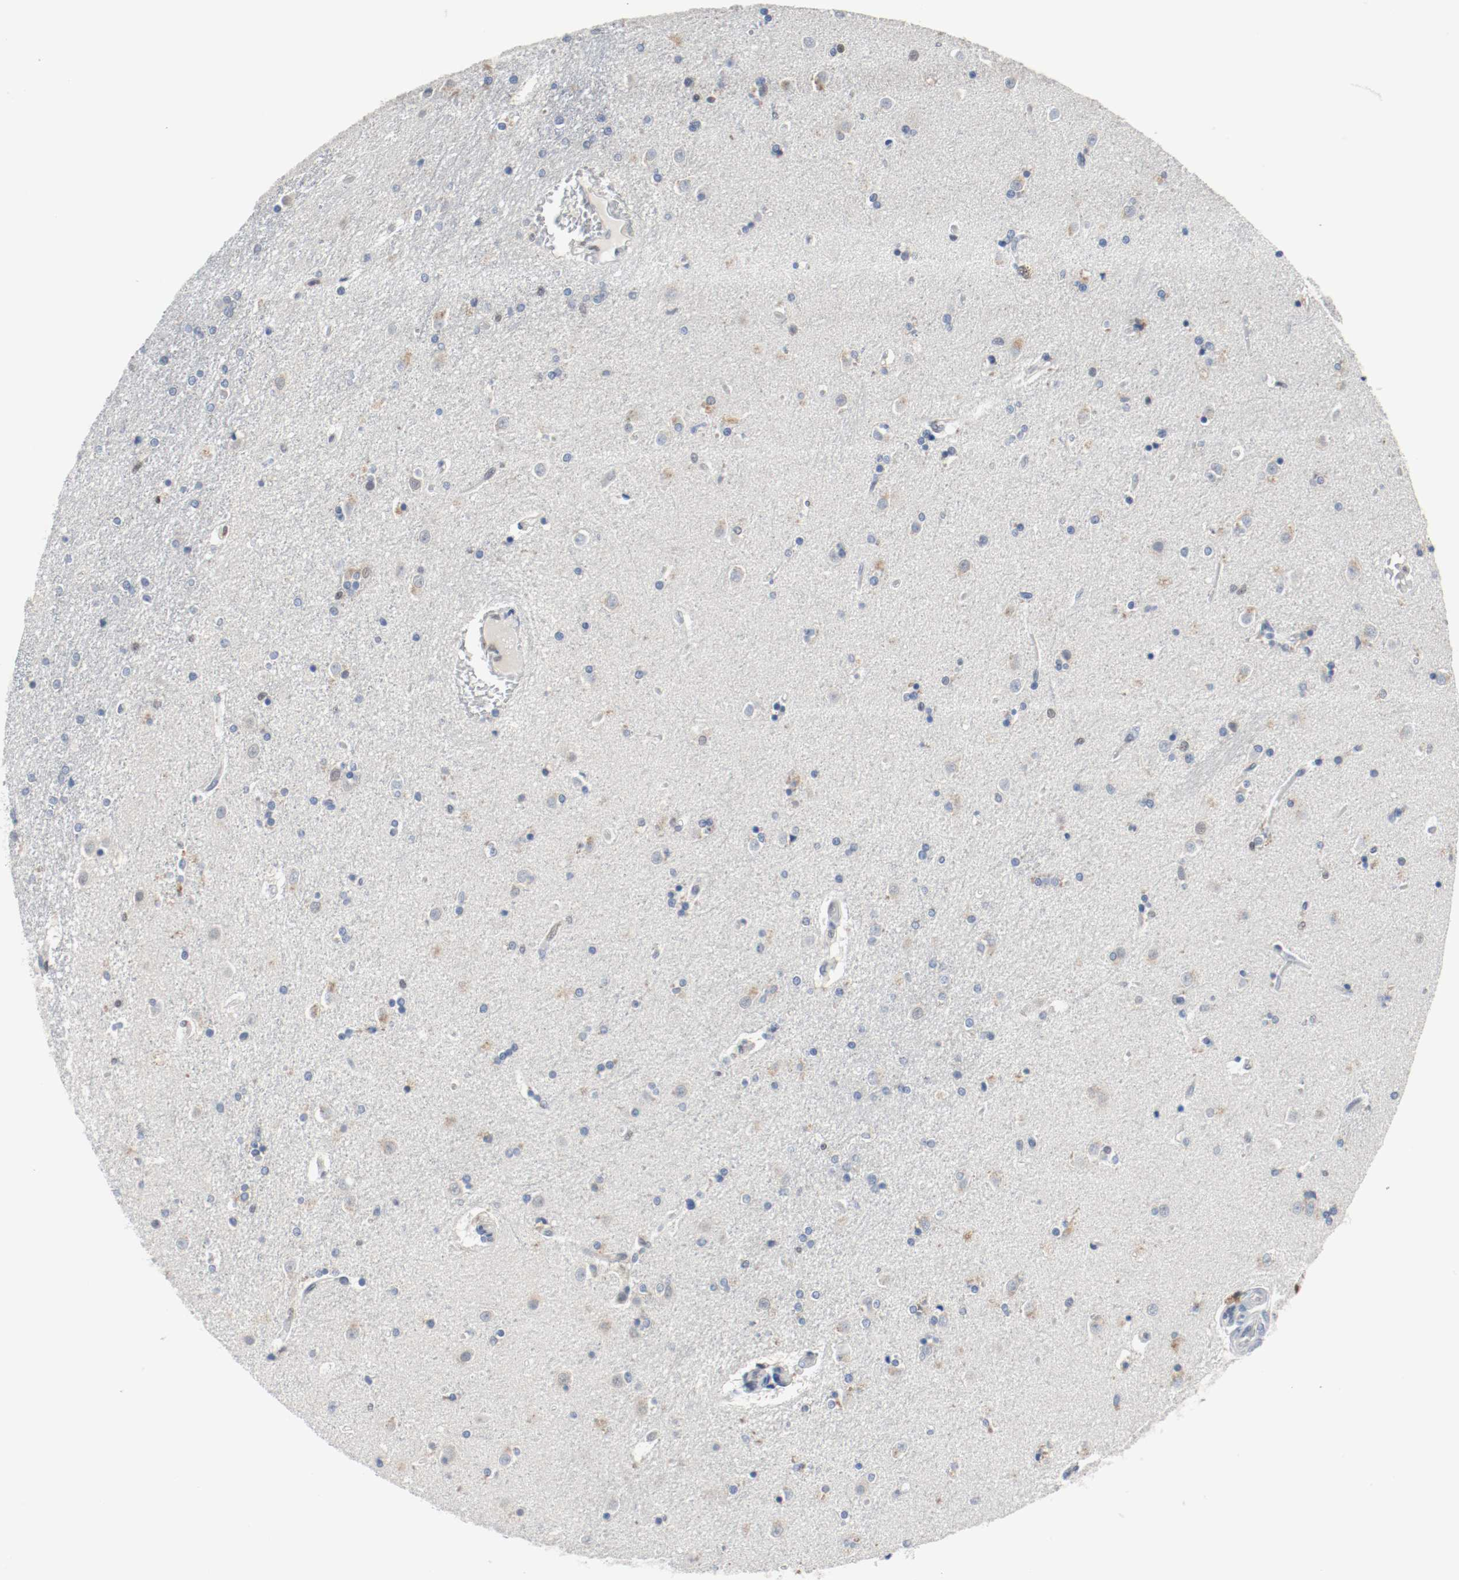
{"staining": {"intensity": "strong", "quantity": "<25%", "location": "nuclear"}, "tissue": "caudate", "cell_type": "Glial cells", "image_type": "normal", "snomed": [{"axis": "morphology", "description": "Normal tissue, NOS"}, {"axis": "topography", "description": "Lateral ventricle wall"}], "caption": "The photomicrograph reveals staining of unremarkable caudate, revealing strong nuclear protein positivity (brown color) within glial cells. (DAB (3,3'-diaminobenzidine) IHC, brown staining for protein, blue staining for nuclei).", "gene": "ASH1L", "patient": {"sex": "female", "age": 54}}